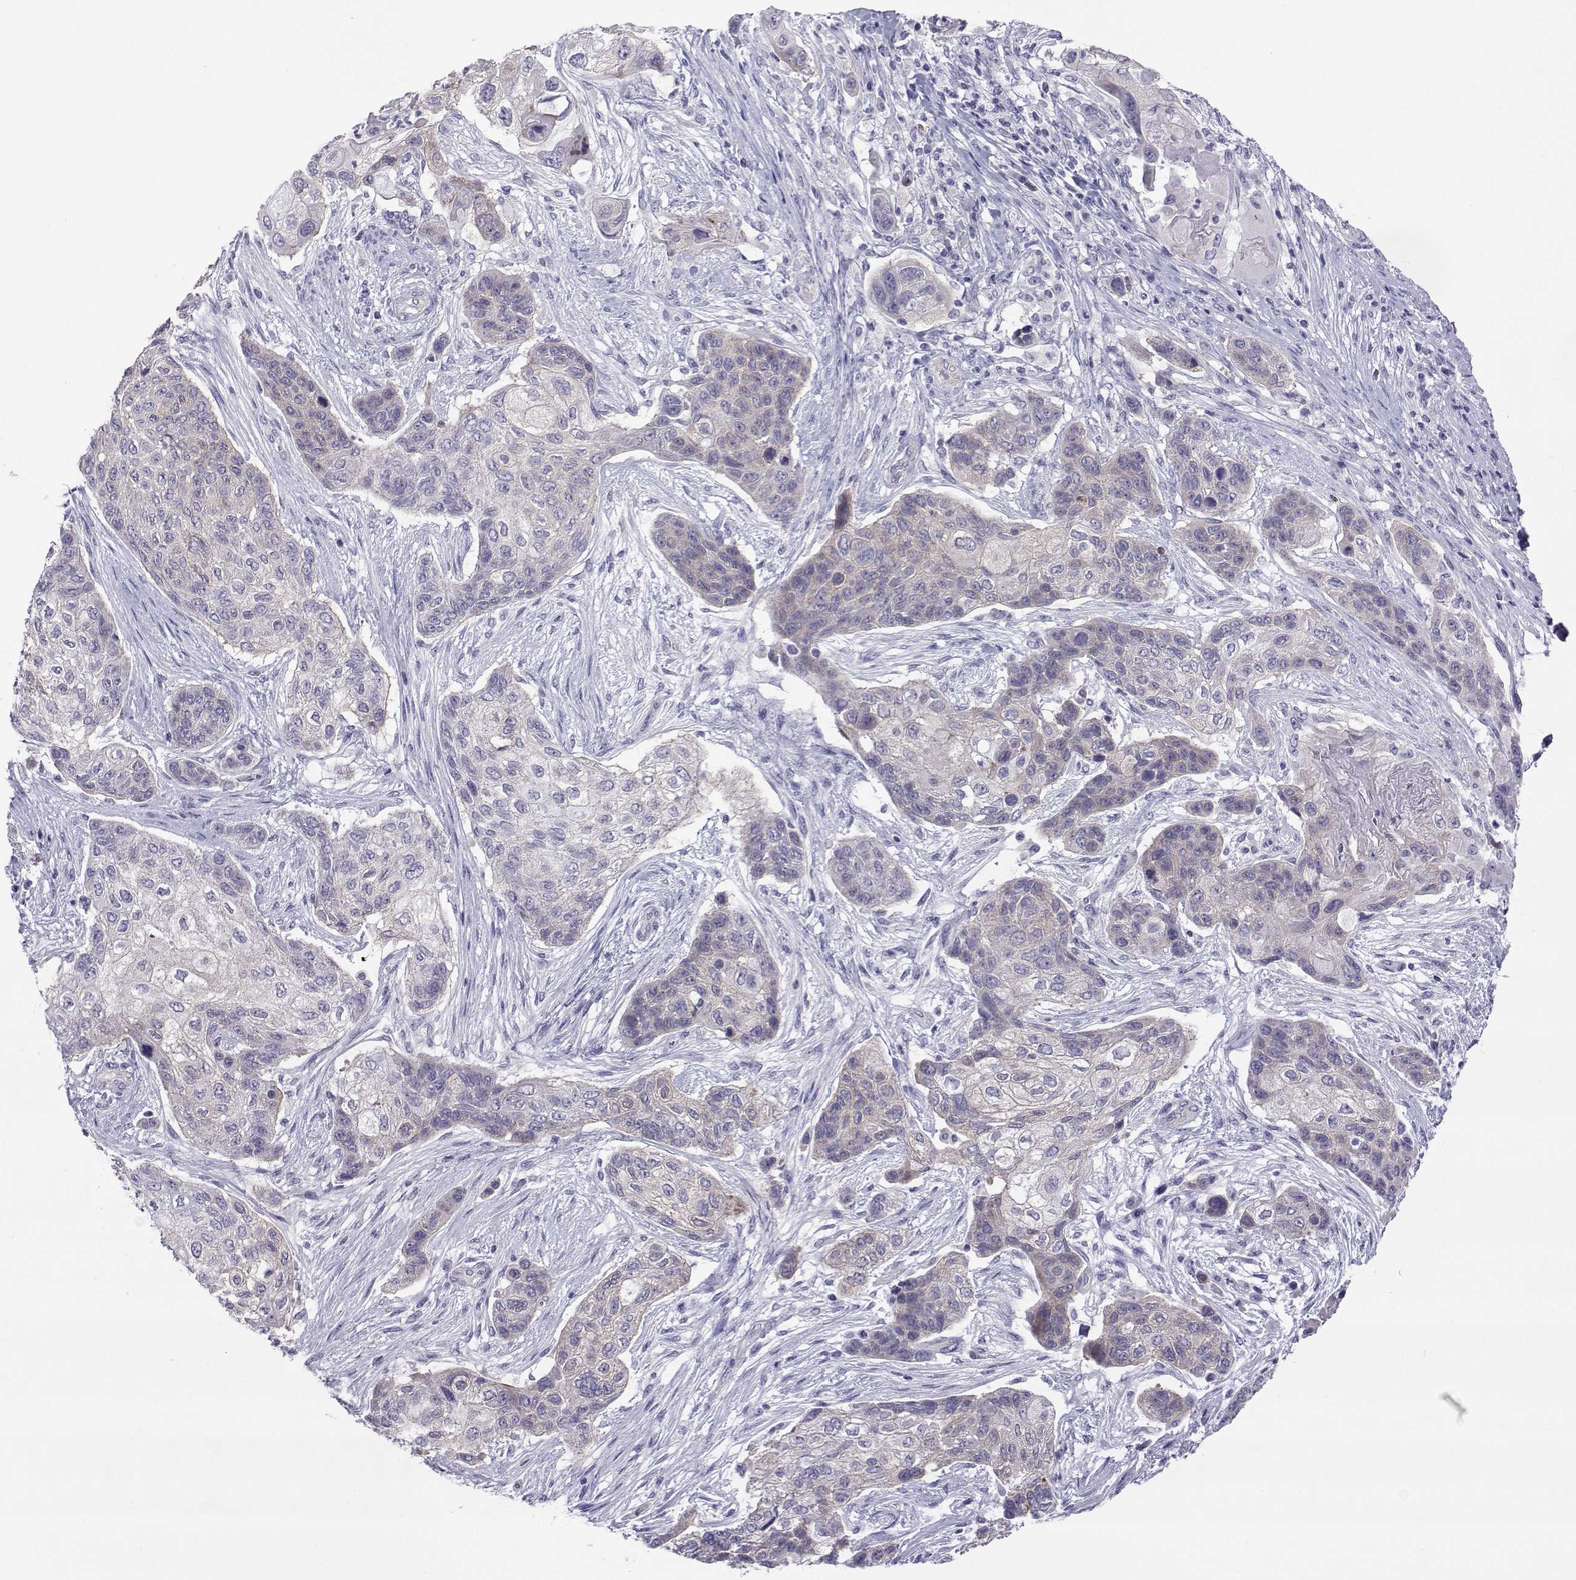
{"staining": {"intensity": "negative", "quantity": "none", "location": "none"}, "tissue": "lung cancer", "cell_type": "Tumor cells", "image_type": "cancer", "snomed": [{"axis": "morphology", "description": "Squamous cell carcinoma, NOS"}, {"axis": "topography", "description": "Lung"}], "caption": "This is an immunohistochemistry (IHC) image of lung cancer (squamous cell carcinoma). There is no staining in tumor cells.", "gene": "COL22A1", "patient": {"sex": "male", "age": 69}}